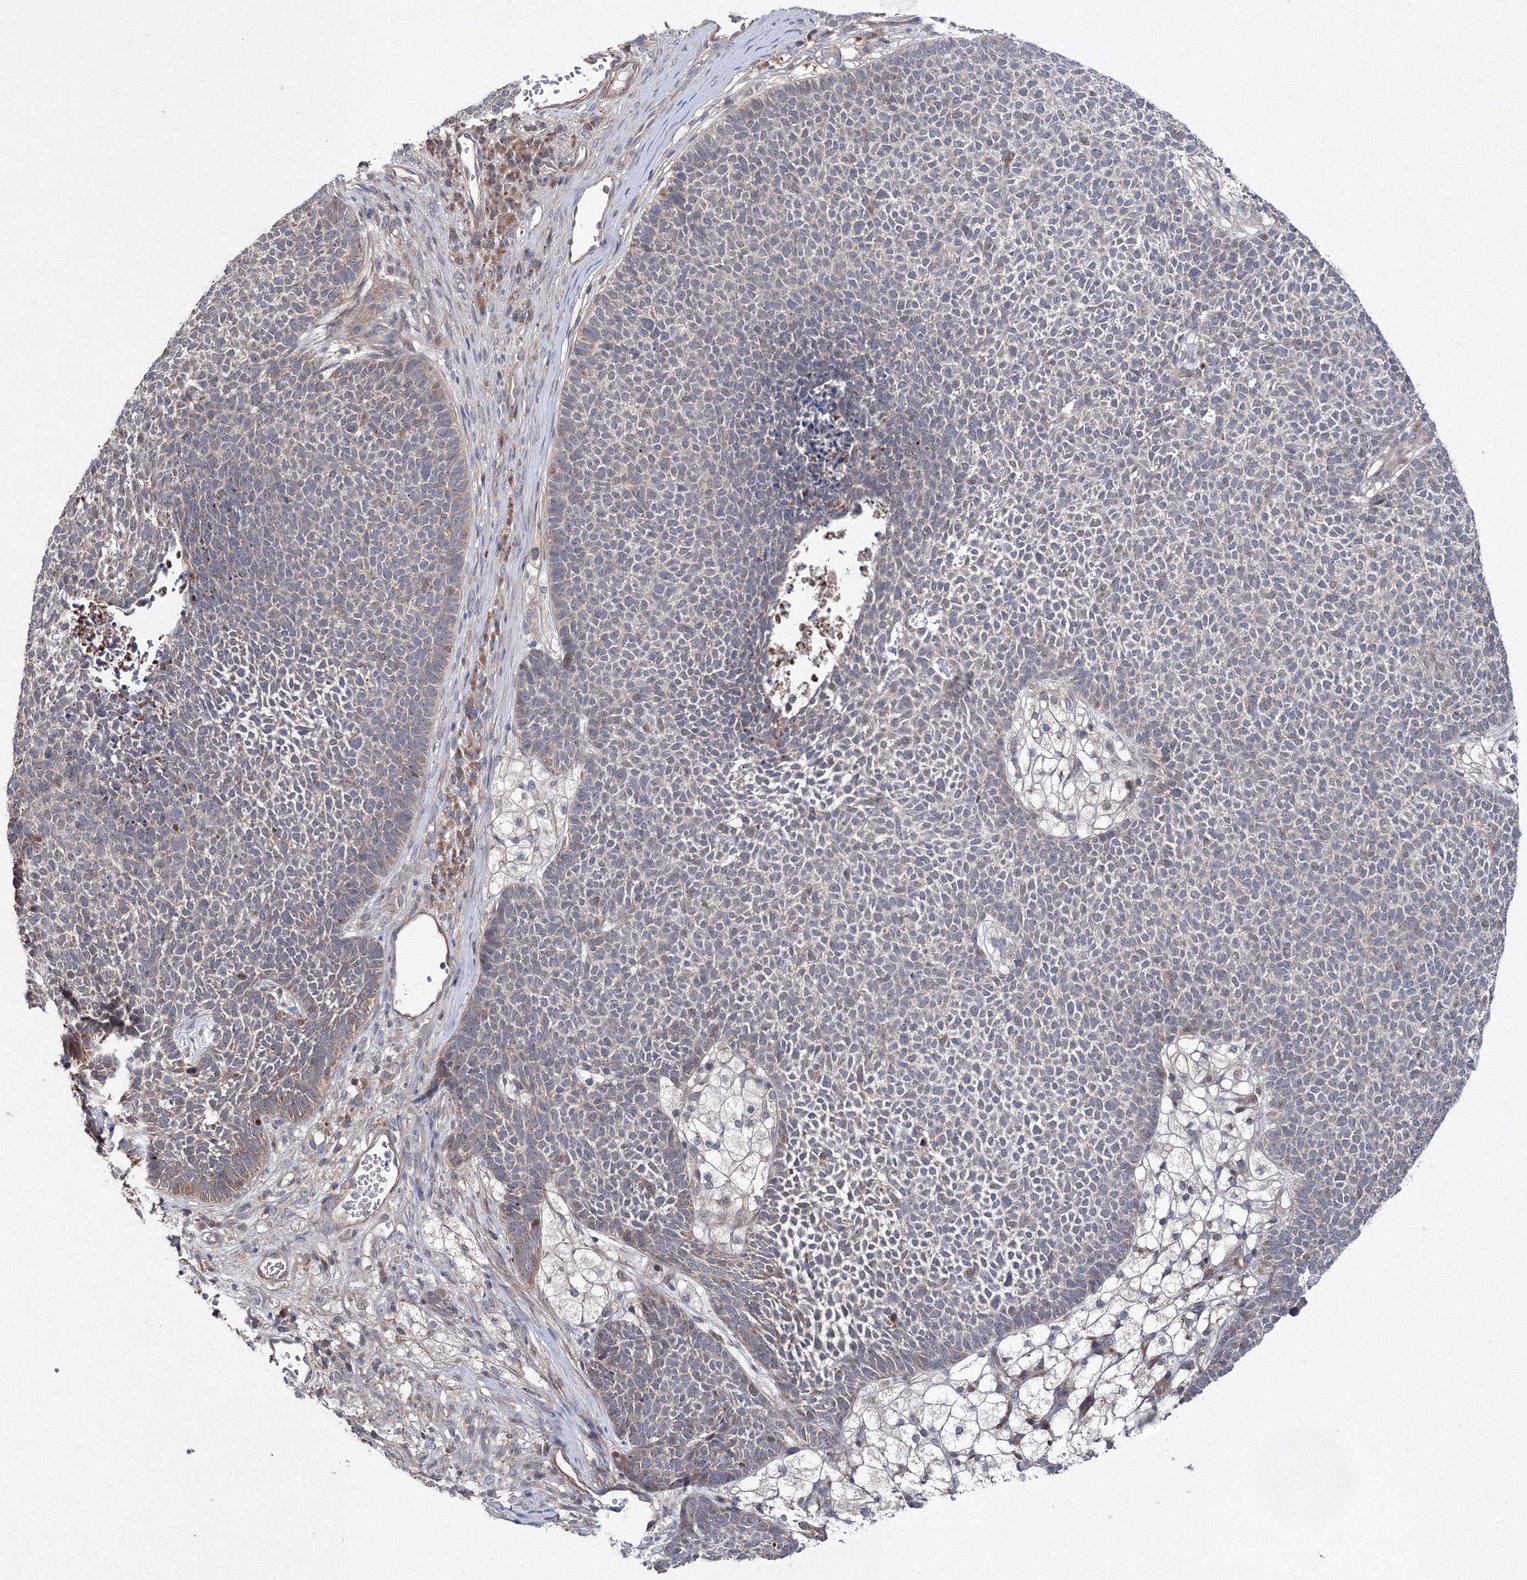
{"staining": {"intensity": "moderate", "quantity": "<25%", "location": "cytoplasmic/membranous"}, "tissue": "skin cancer", "cell_type": "Tumor cells", "image_type": "cancer", "snomed": [{"axis": "morphology", "description": "Basal cell carcinoma"}, {"axis": "topography", "description": "Skin"}], "caption": "Protein analysis of skin cancer tissue displays moderate cytoplasmic/membranous positivity in approximately <25% of tumor cells.", "gene": "PPP2R2B", "patient": {"sex": "female", "age": 84}}